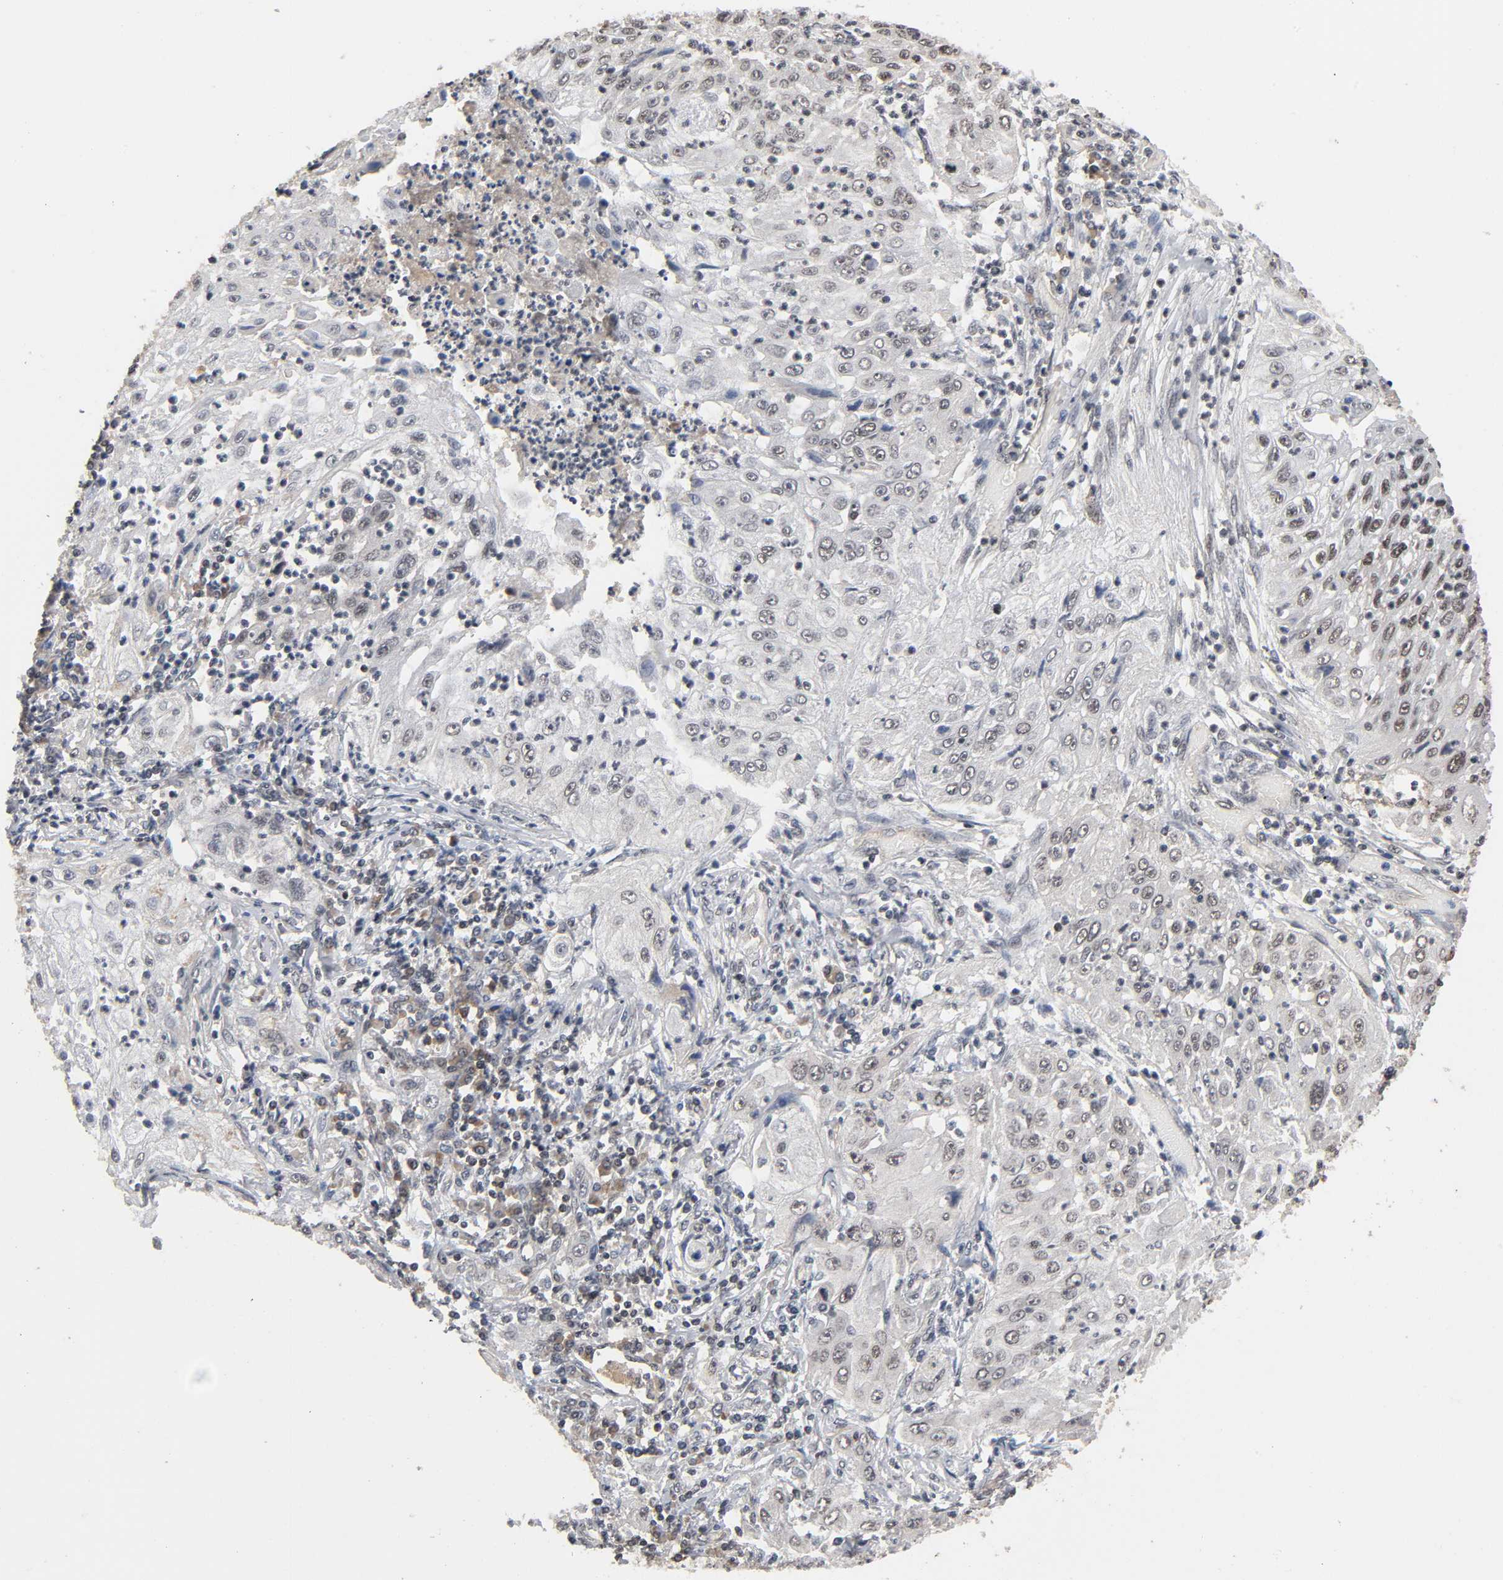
{"staining": {"intensity": "weak", "quantity": "<25%", "location": "cytoplasmic/membranous,nuclear"}, "tissue": "lung cancer", "cell_type": "Tumor cells", "image_type": "cancer", "snomed": [{"axis": "morphology", "description": "Inflammation, NOS"}, {"axis": "morphology", "description": "Squamous cell carcinoma, NOS"}, {"axis": "topography", "description": "Lymph node"}, {"axis": "topography", "description": "Soft tissue"}, {"axis": "topography", "description": "Lung"}], "caption": "Tumor cells are negative for brown protein staining in squamous cell carcinoma (lung).", "gene": "ZNF384", "patient": {"sex": "male", "age": 66}}